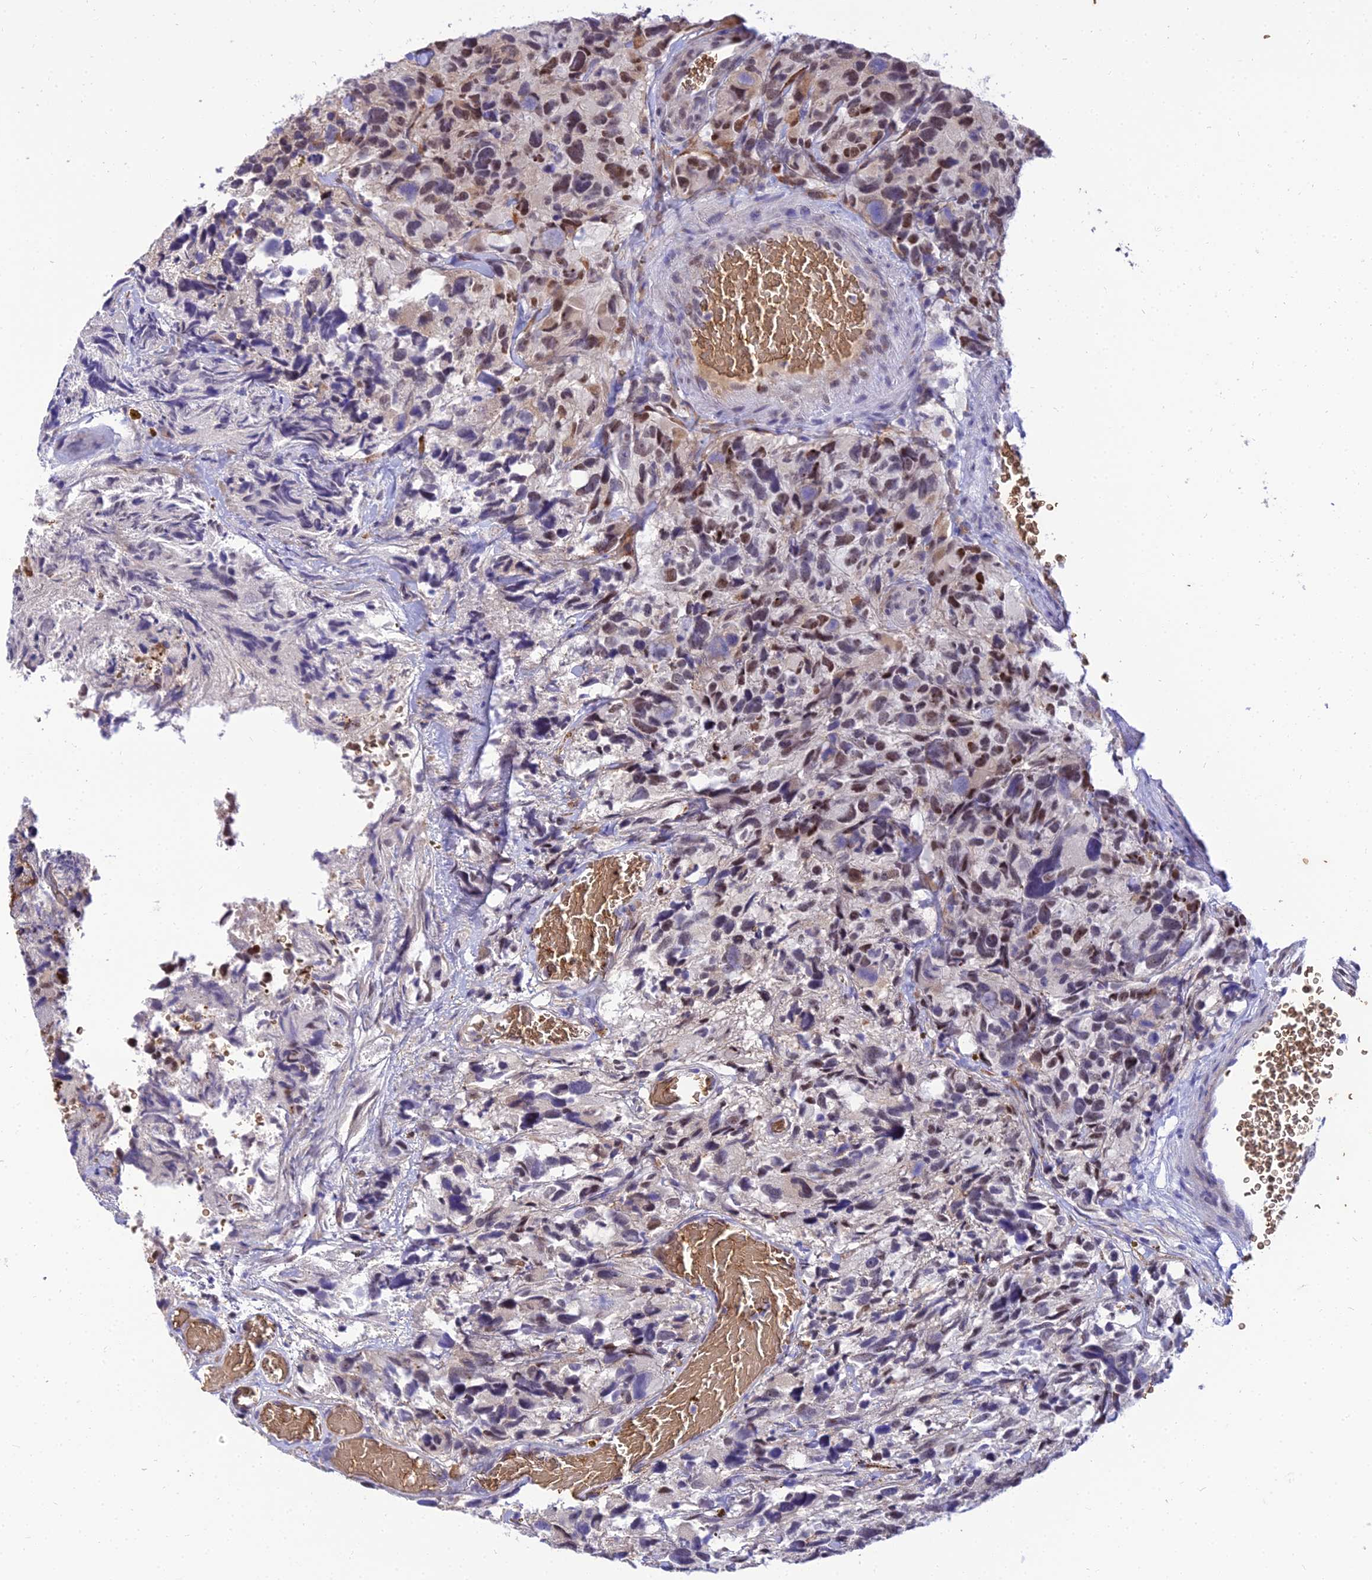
{"staining": {"intensity": "moderate", "quantity": "<25%", "location": "nuclear"}, "tissue": "glioma", "cell_type": "Tumor cells", "image_type": "cancer", "snomed": [{"axis": "morphology", "description": "Glioma, malignant, High grade"}, {"axis": "topography", "description": "Brain"}], "caption": "Immunohistochemistry of glioma demonstrates low levels of moderate nuclear staining in about <25% of tumor cells.", "gene": "BCL9", "patient": {"sex": "male", "age": 69}}